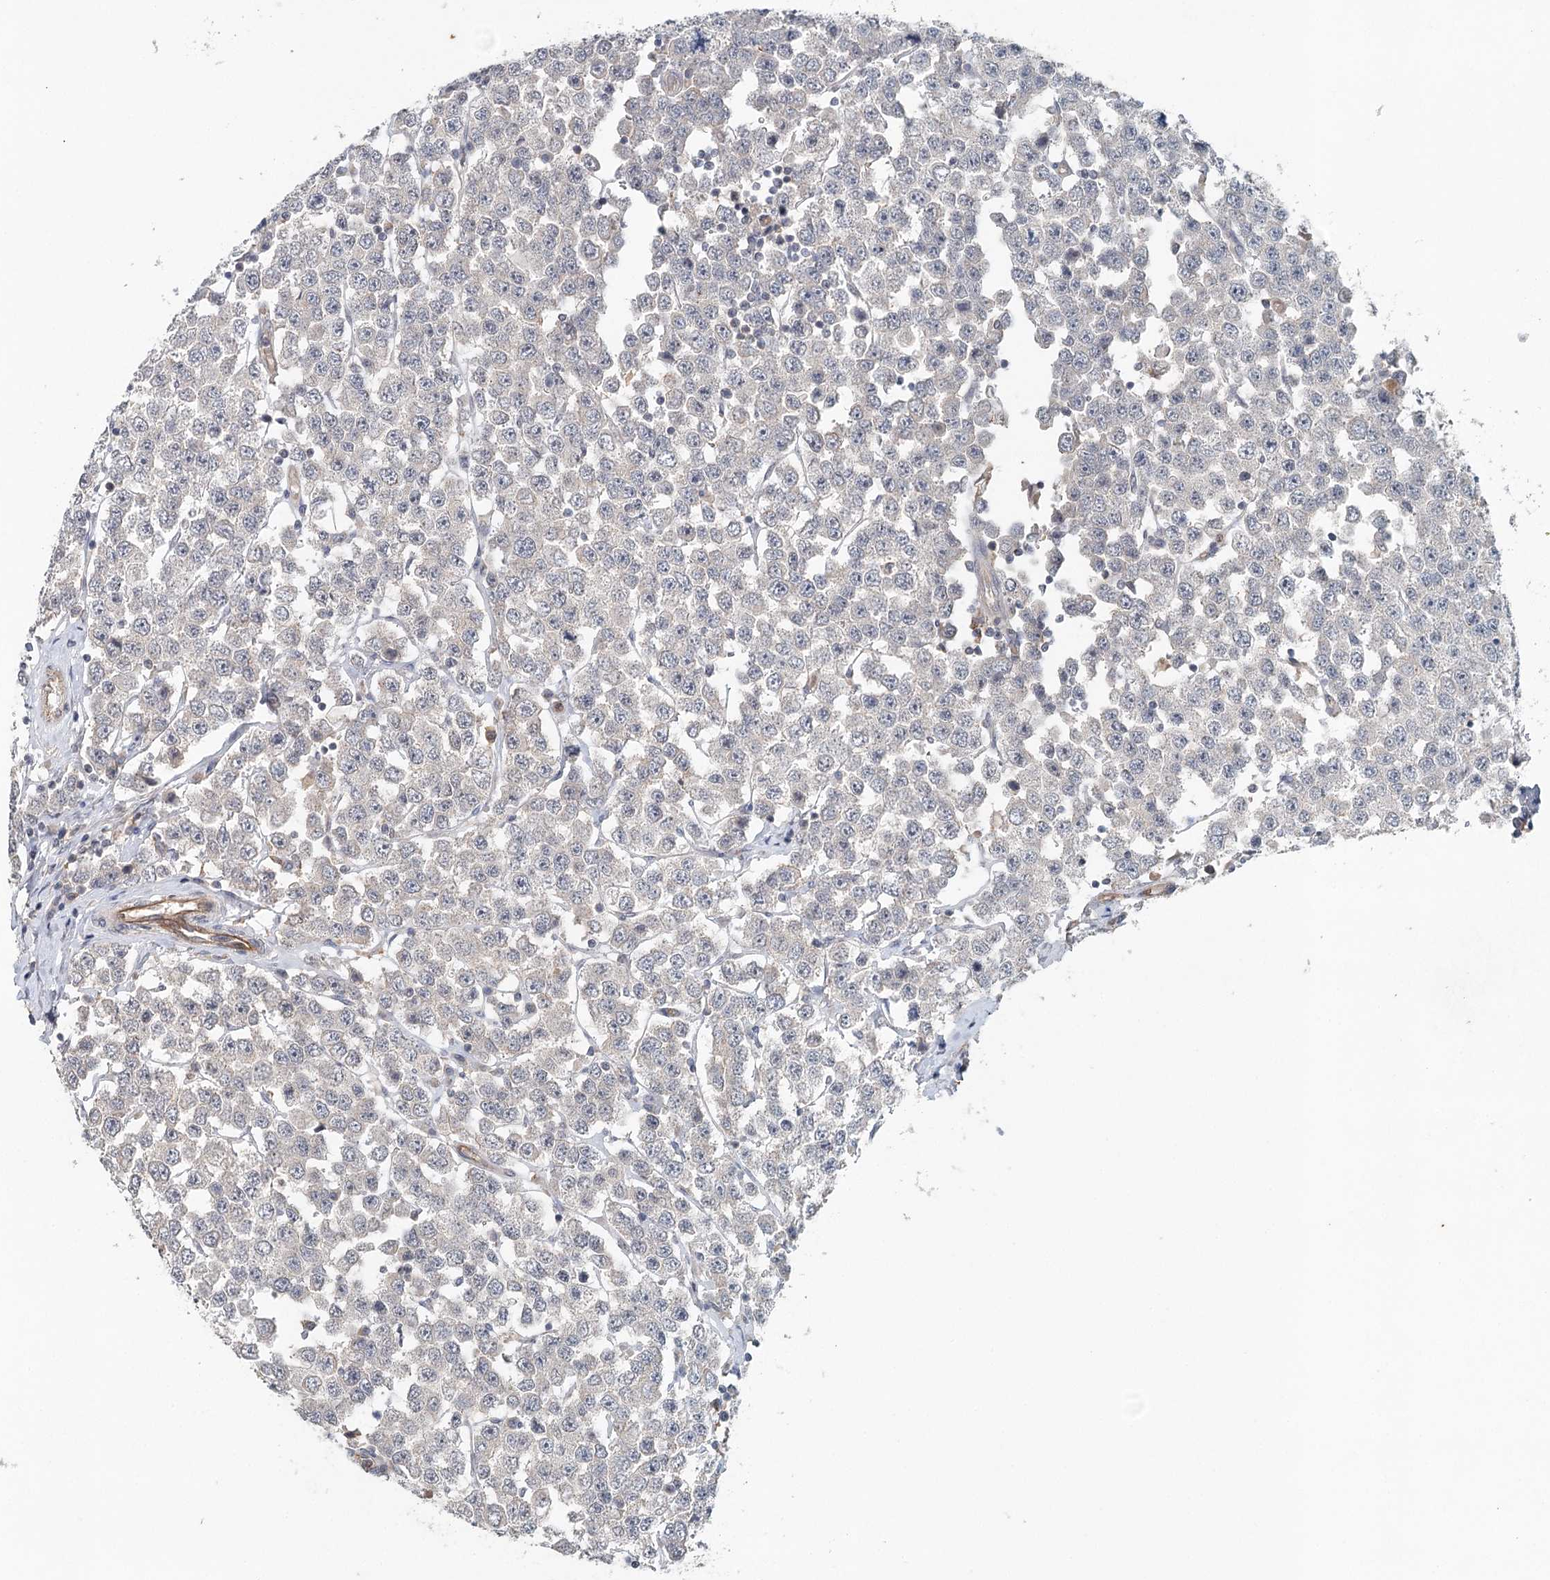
{"staining": {"intensity": "weak", "quantity": "<25%", "location": "cytoplasmic/membranous"}, "tissue": "testis cancer", "cell_type": "Tumor cells", "image_type": "cancer", "snomed": [{"axis": "morphology", "description": "Seminoma, NOS"}, {"axis": "topography", "description": "Testis"}], "caption": "Testis cancer was stained to show a protein in brown. There is no significant staining in tumor cells. The staining is performed using DAB brown chromogen with nuclei counter-stained in using hematoxylin.", "gene": "SYNPO", "patient": {"sex": "male", "age": 28}}